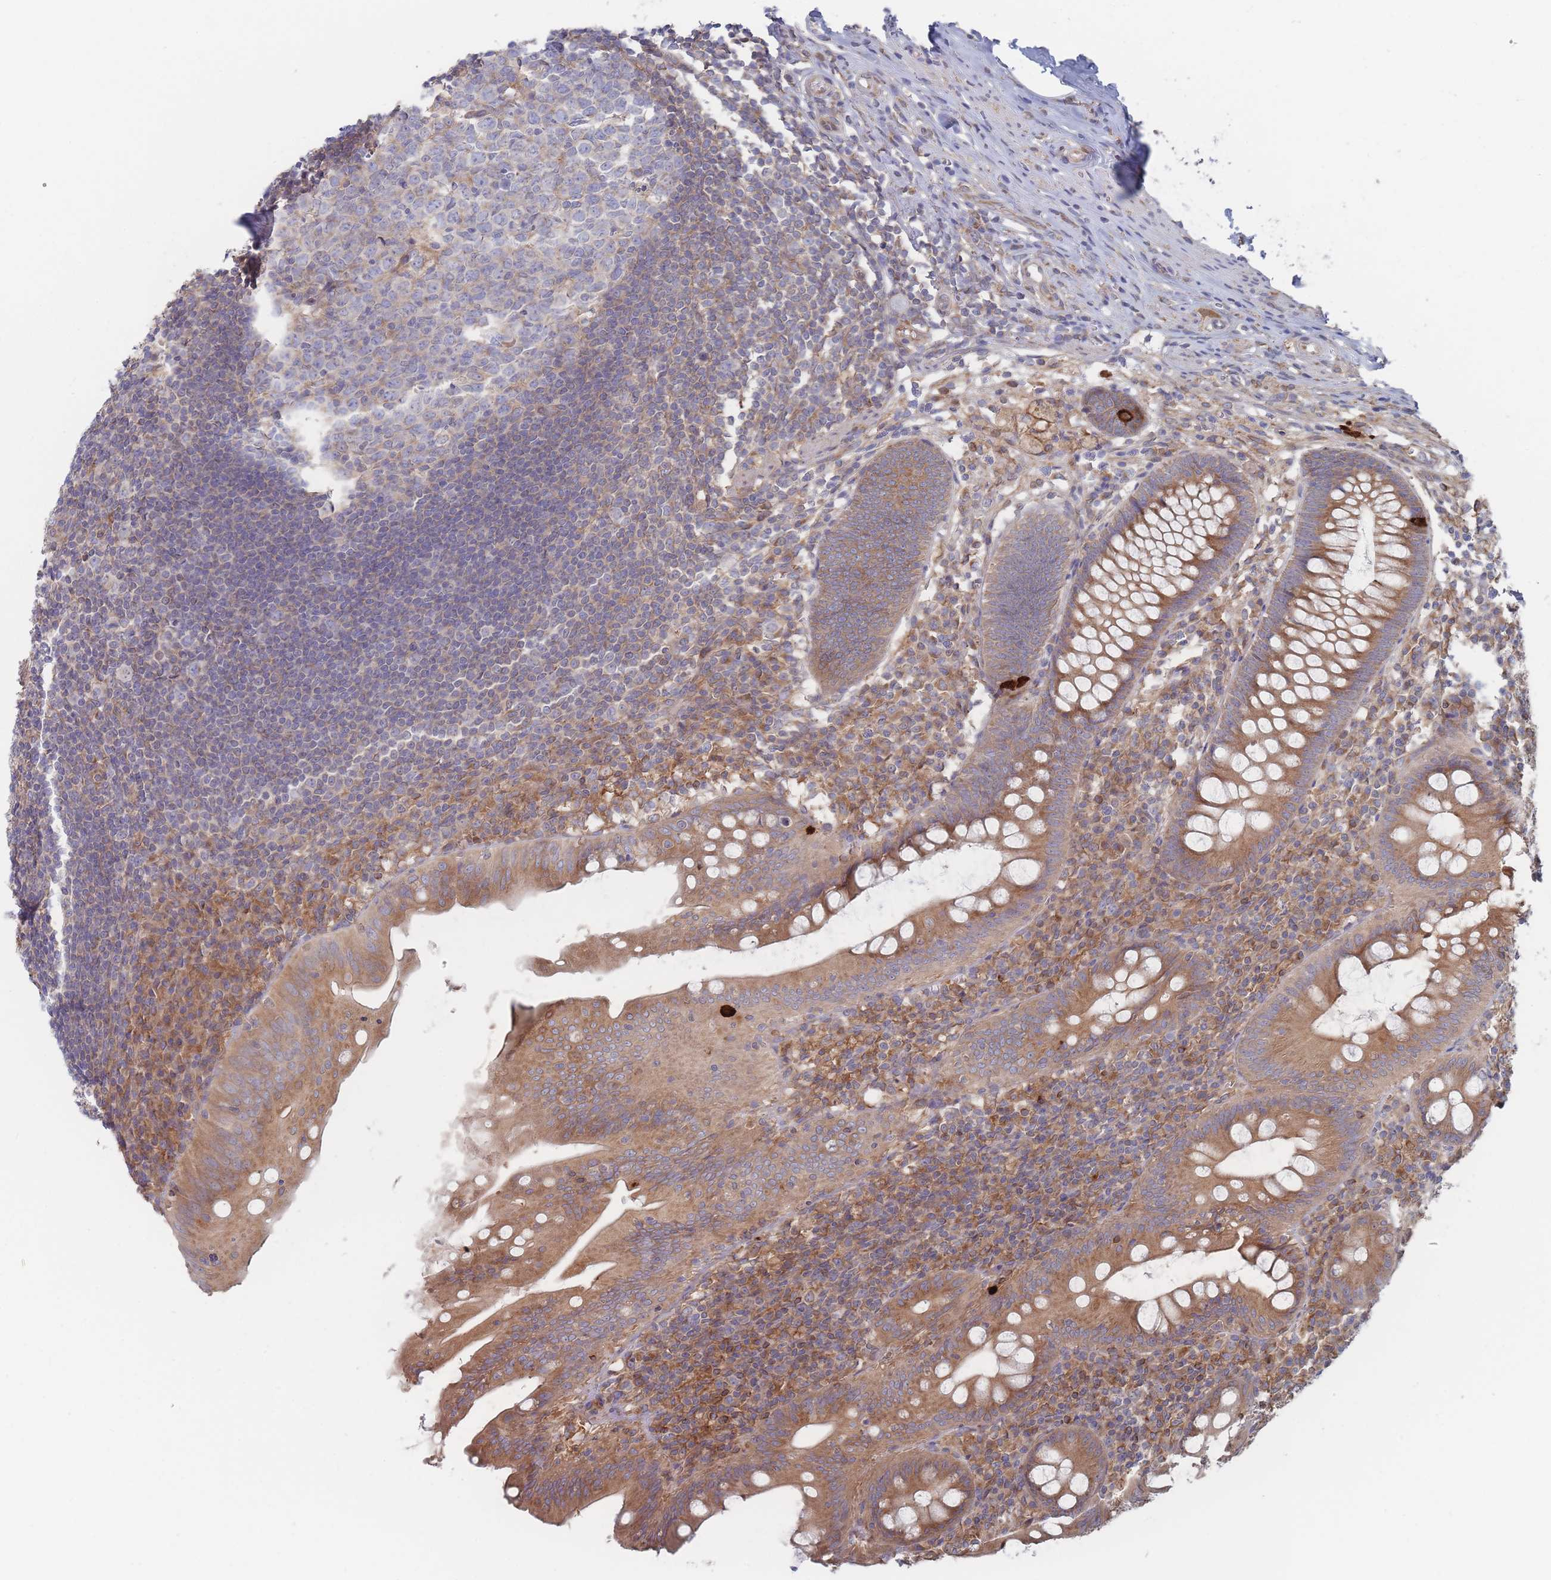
{"staining": {"intensity": "moderate", "quantity": ">75%", "location": "cytoplasmic/membranous"}, "tissue": "appendix", "cell_type": "Glandular cells", "image_type": "normal", "snomed": [{"axis": "morphology", "description": "Normal tissue, NOS"}, {"axis": "topography", "description": "Appendix"}], "caption": "Appendix stained with IHC shows moderate cytoplasmic/membranous expression in about >75% of glandular cells.", "gene": "KDSR", "patient": {"sex": "male", "age": 56}}